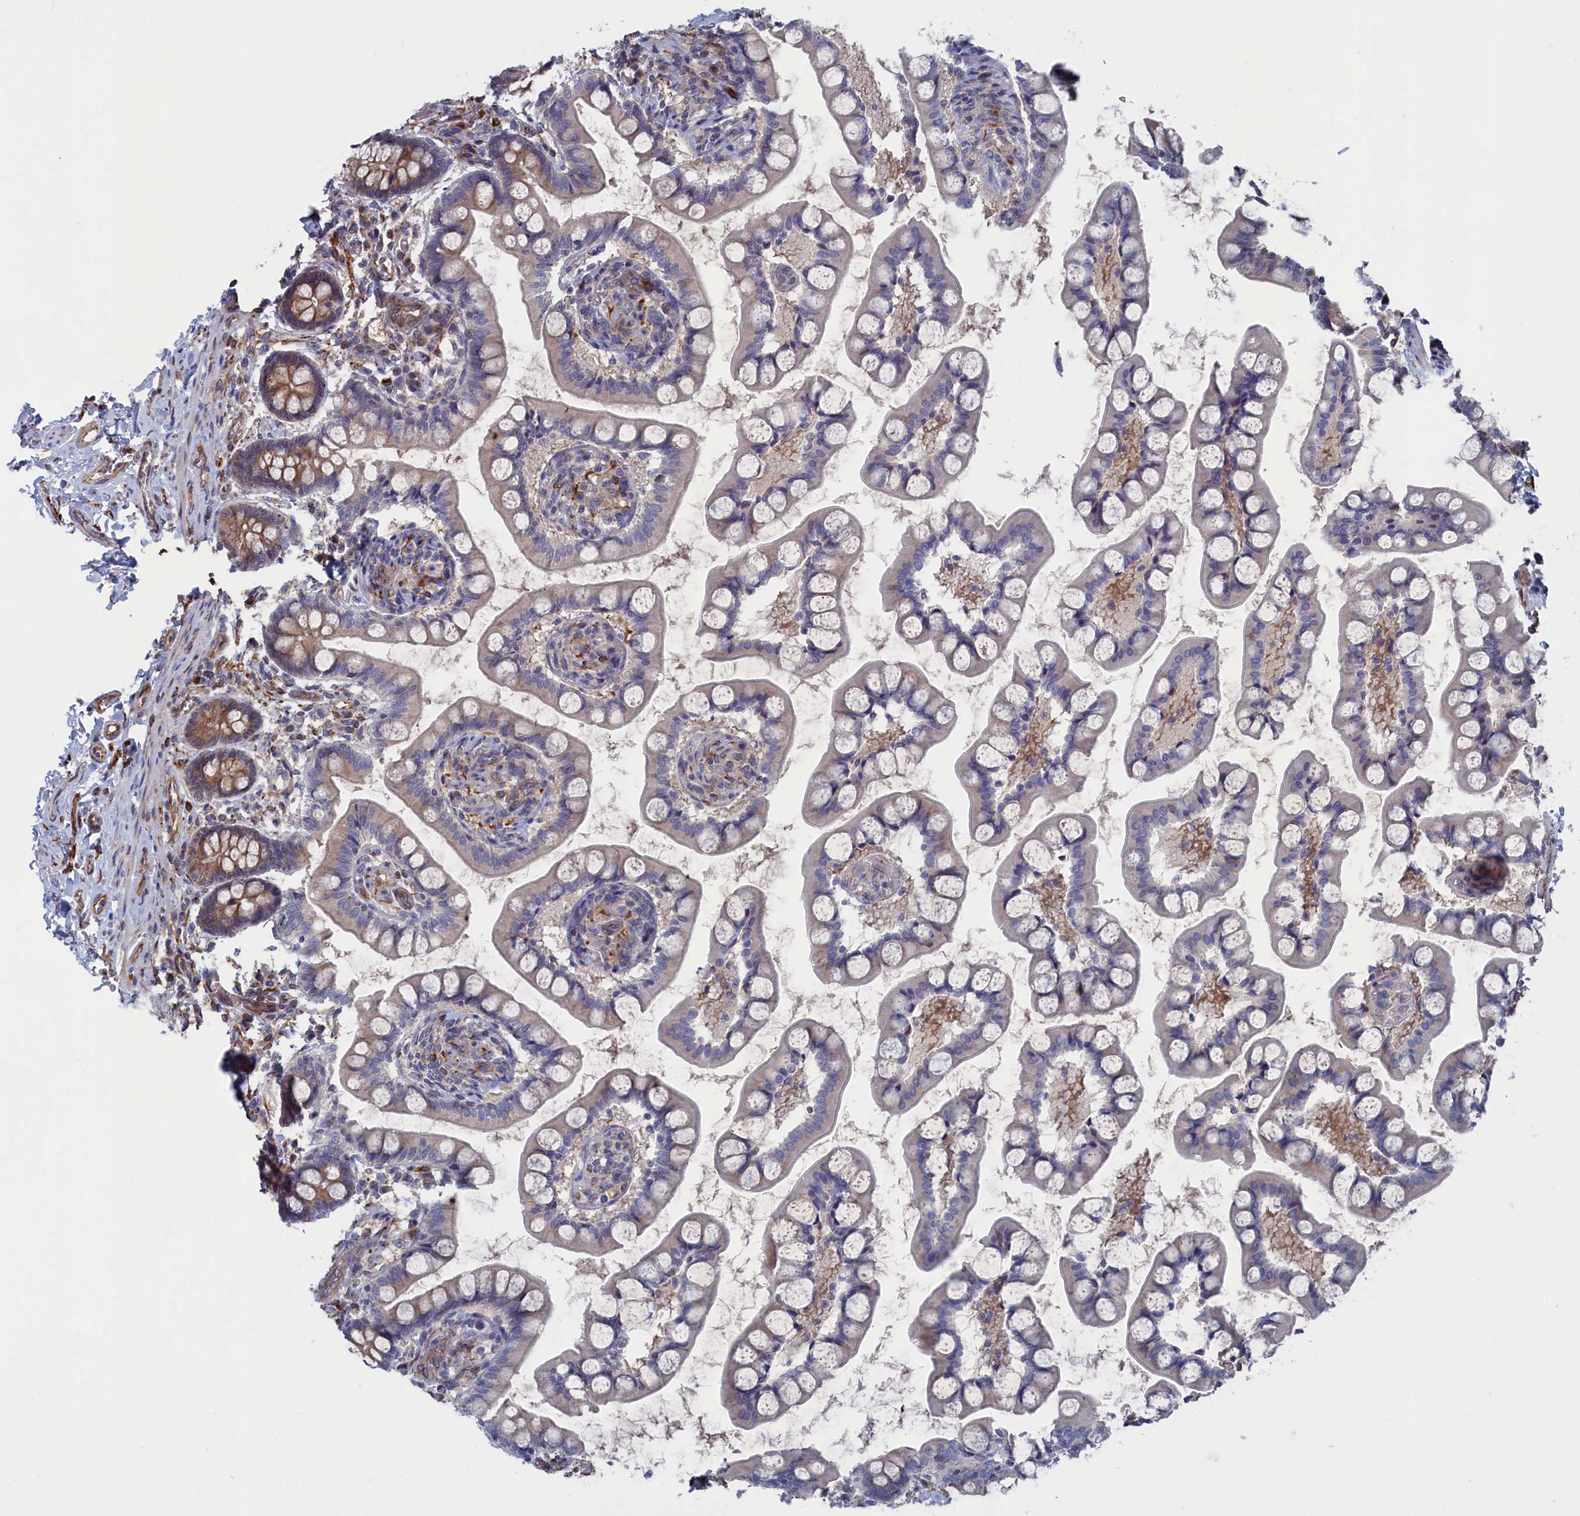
{"staining": {"intensity": "weak", "quantity": "25%-75%", "location": "cytoplasmic/membranous"}, "tissue": "small intestine", "cell_type": "Glandular cells", "image_type": "normal", "snomed": [{"axis": "morphology", "description": "Normal tissue, NOS"}, {"axis": "topography", "description": "Small intestine"}], "caption": "Immunohistochemistry (DAB (3,3'-diaminobenzidine)) staining of benign human small intestine demonstrates weak cytoplasmic/membranous protein positivity in about 25%-75% of glandular cells. (DAB (3,3'-diaminobenzidine) IHC, brown staining for protein, blue staining for nuclei).", "gene": "NUTF2", "patient": {"sex": "male", "age": 52}}